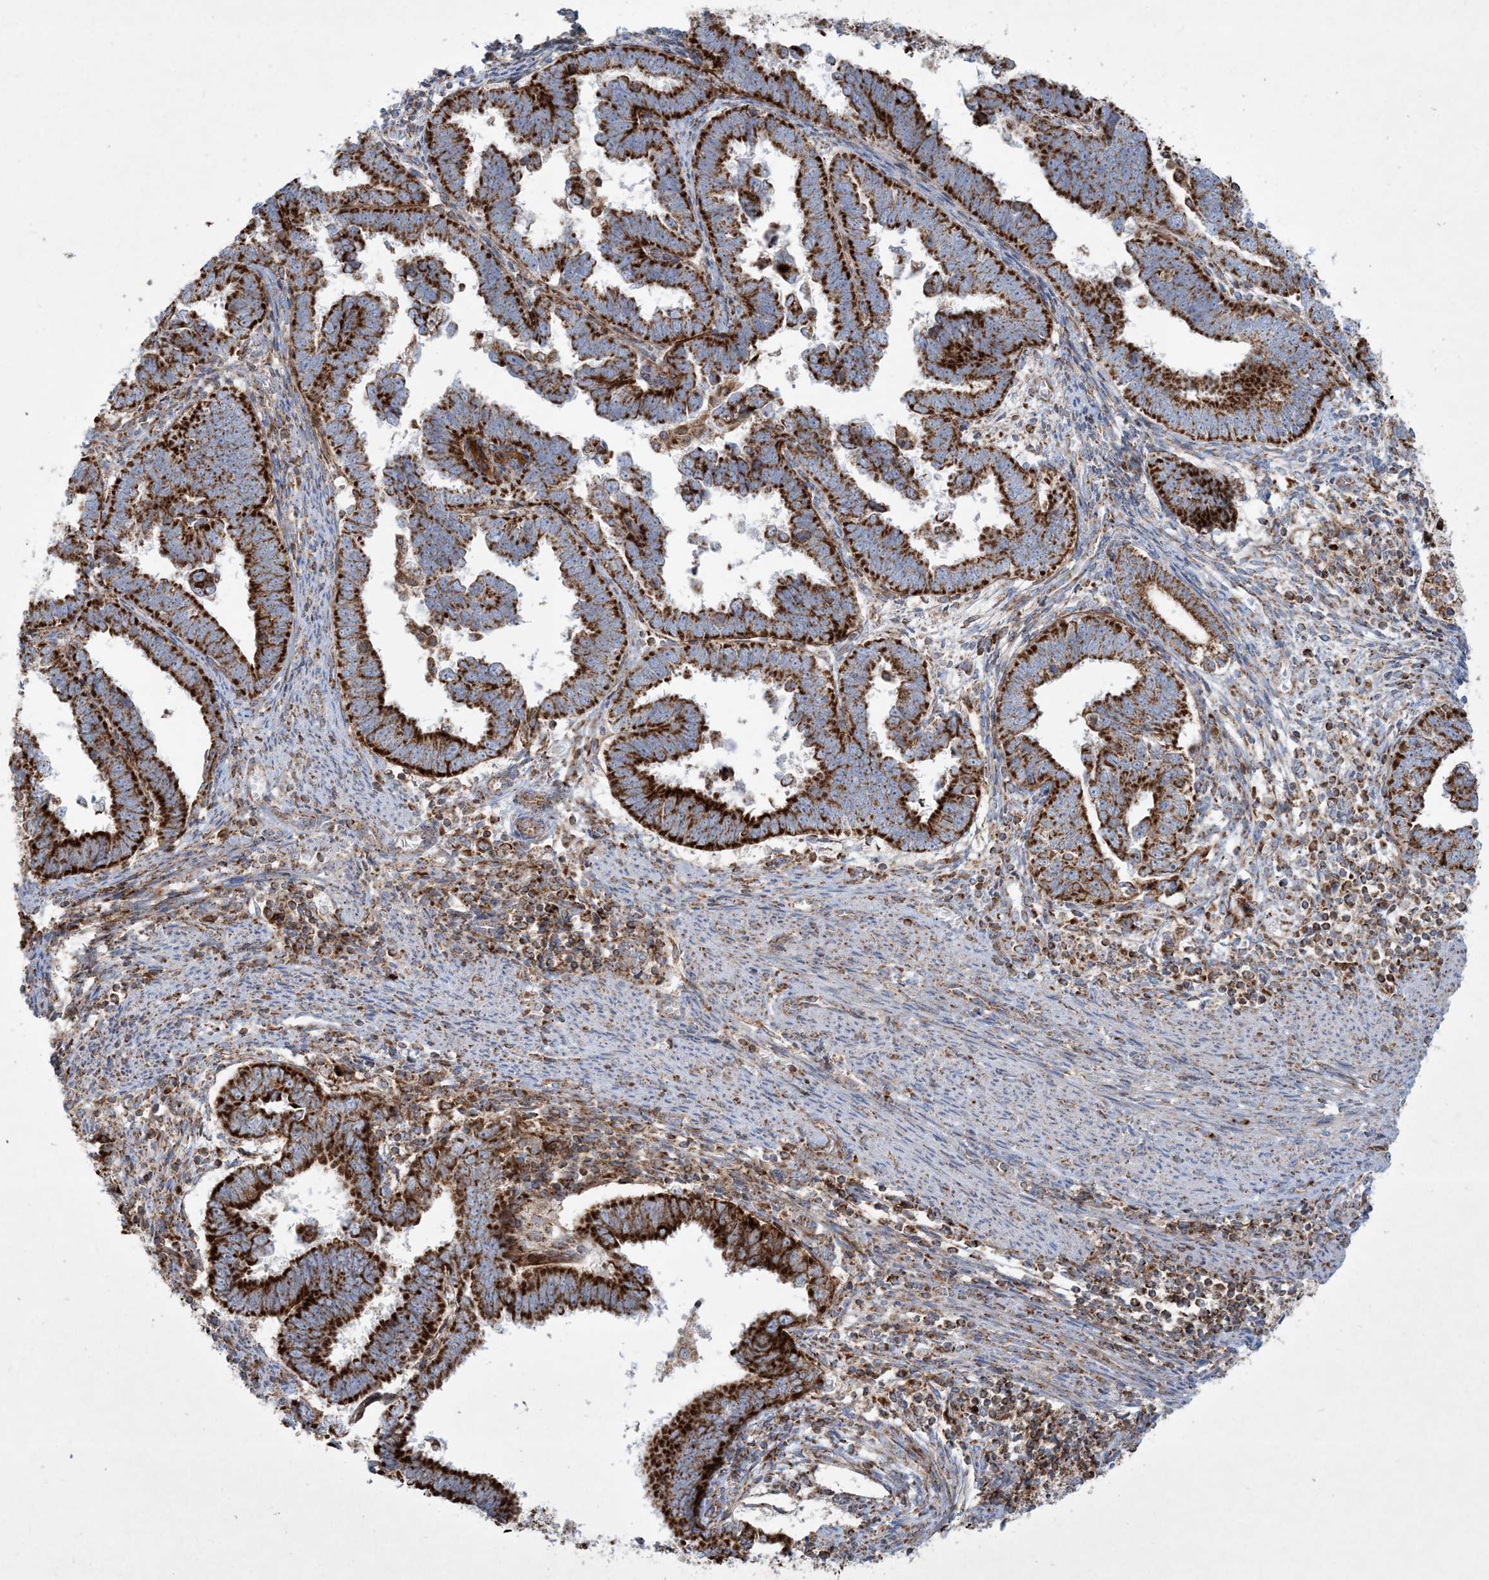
{"staining": {"intensity": "strong", "quantity": ">75%", "location": "cytoplasmic/membranous"}, "tissue": "endometrial cancer", "cell_type": "Tumor cells", "image_type": "cancer", "snomed": [{"axis": "morphology", "description": "Adenocarcinoma, NOS"}, {"axis": "topography", "description": "Endometrium"}], "caption": "A brown stain shows strong cytoplasmic/membranous expression of a protein in endometrial cancer tumor cells. (DAB IHC with brightfield microscopy, high magnification).", "gene": "BEND4", "patient": {"sex": "female", "age": 75}}